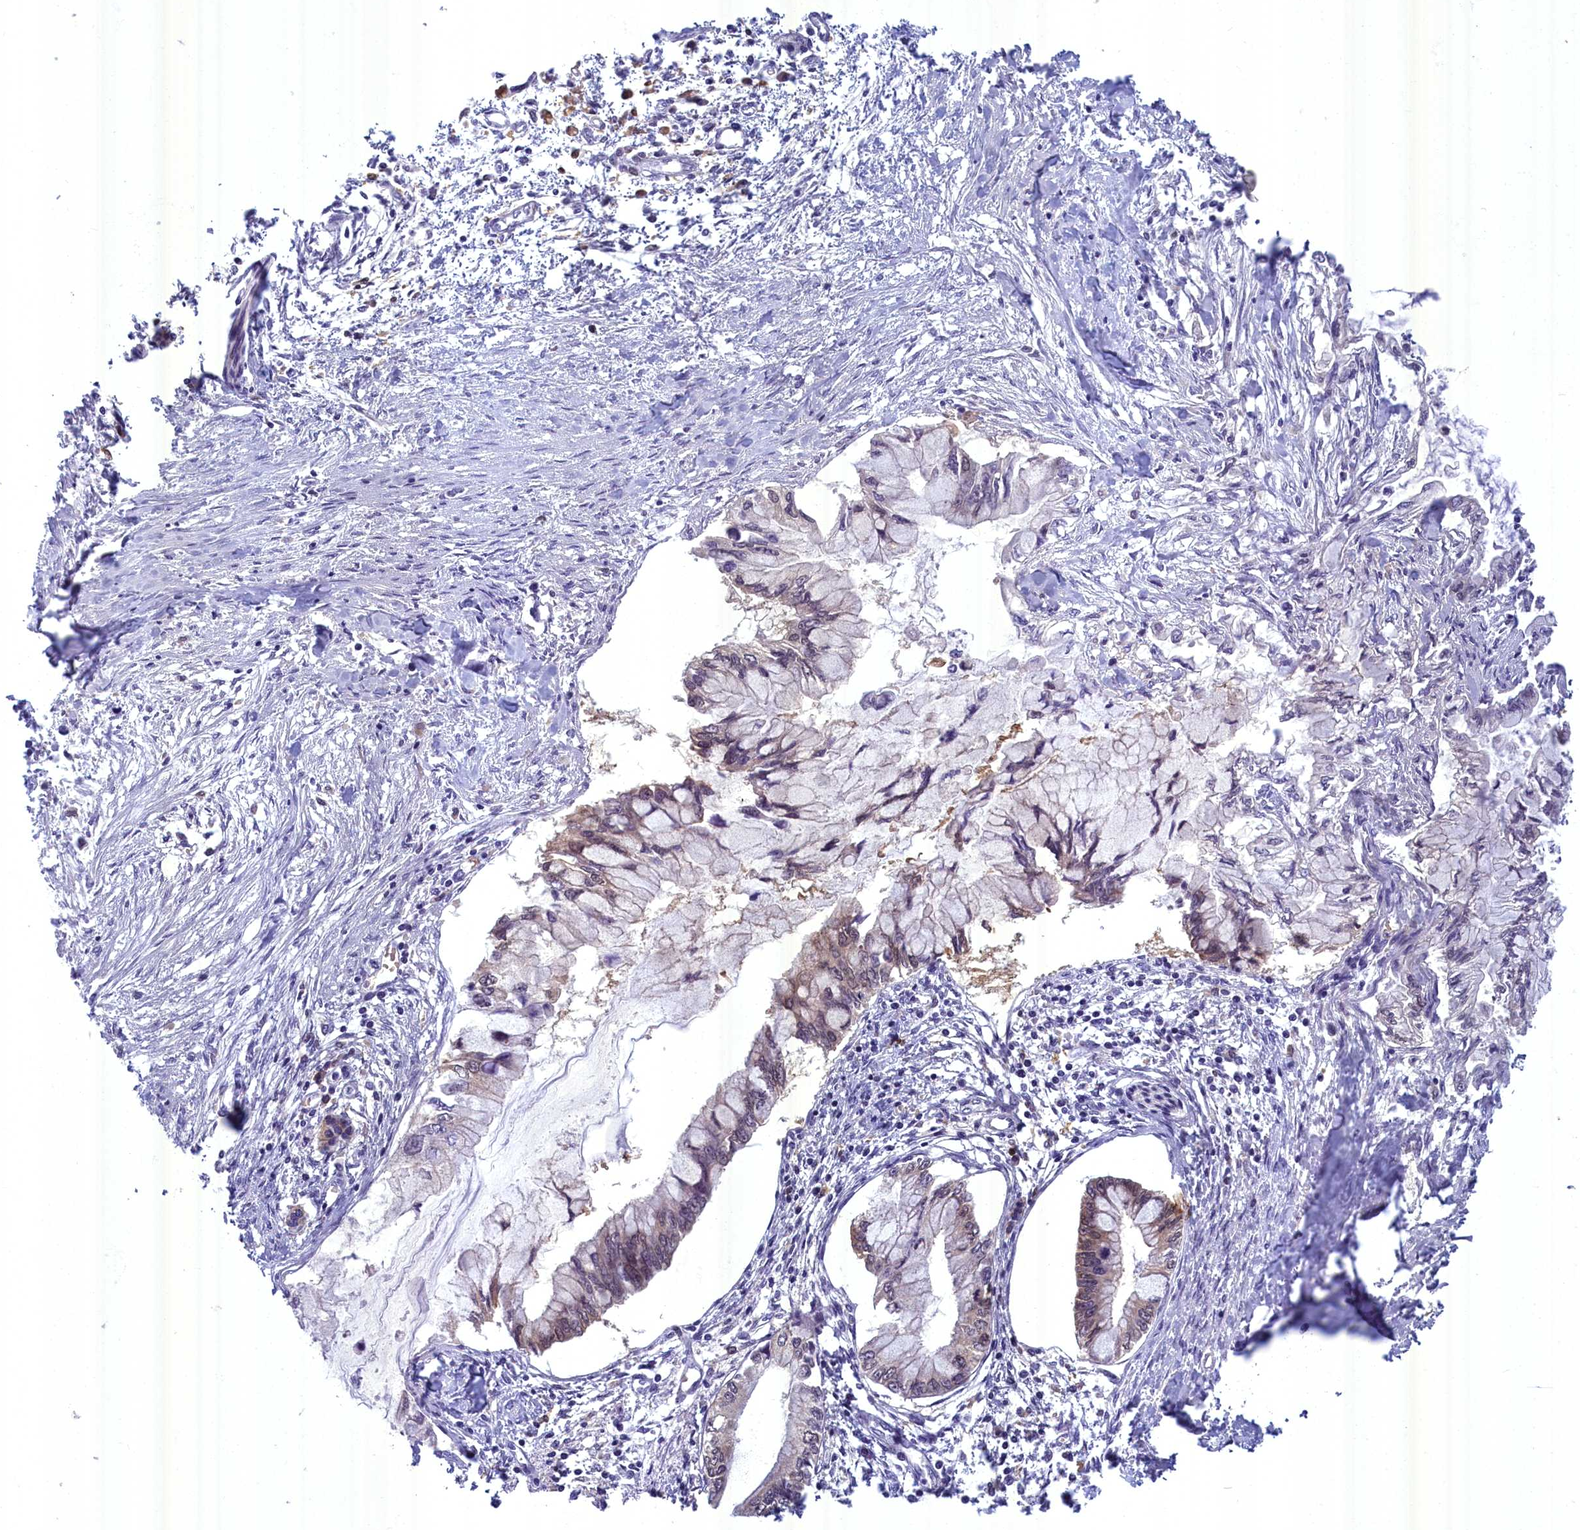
{"staining": {"intensity": "weak", "quantity": "<25%", "location": "cytoplasmic/membranous"}, "tissue": "pancreatic cancer", "cell_type": "Tumor cells", "image_type": "cancer", "snomed": [{"axis": "morphology", "description": "Adenocarcinoma, NOS"}, {"axis": "topography", "description": "Pancreas"}], "caption": "DAB (3,3'-diaminobenzidine) immunohistochemical staining of human adenocarcinoma (pancreatic) exhibits no significant expression in tumor cells.", "gene": "BLVRB", "patient": {"sex": "male", "age": 48}}